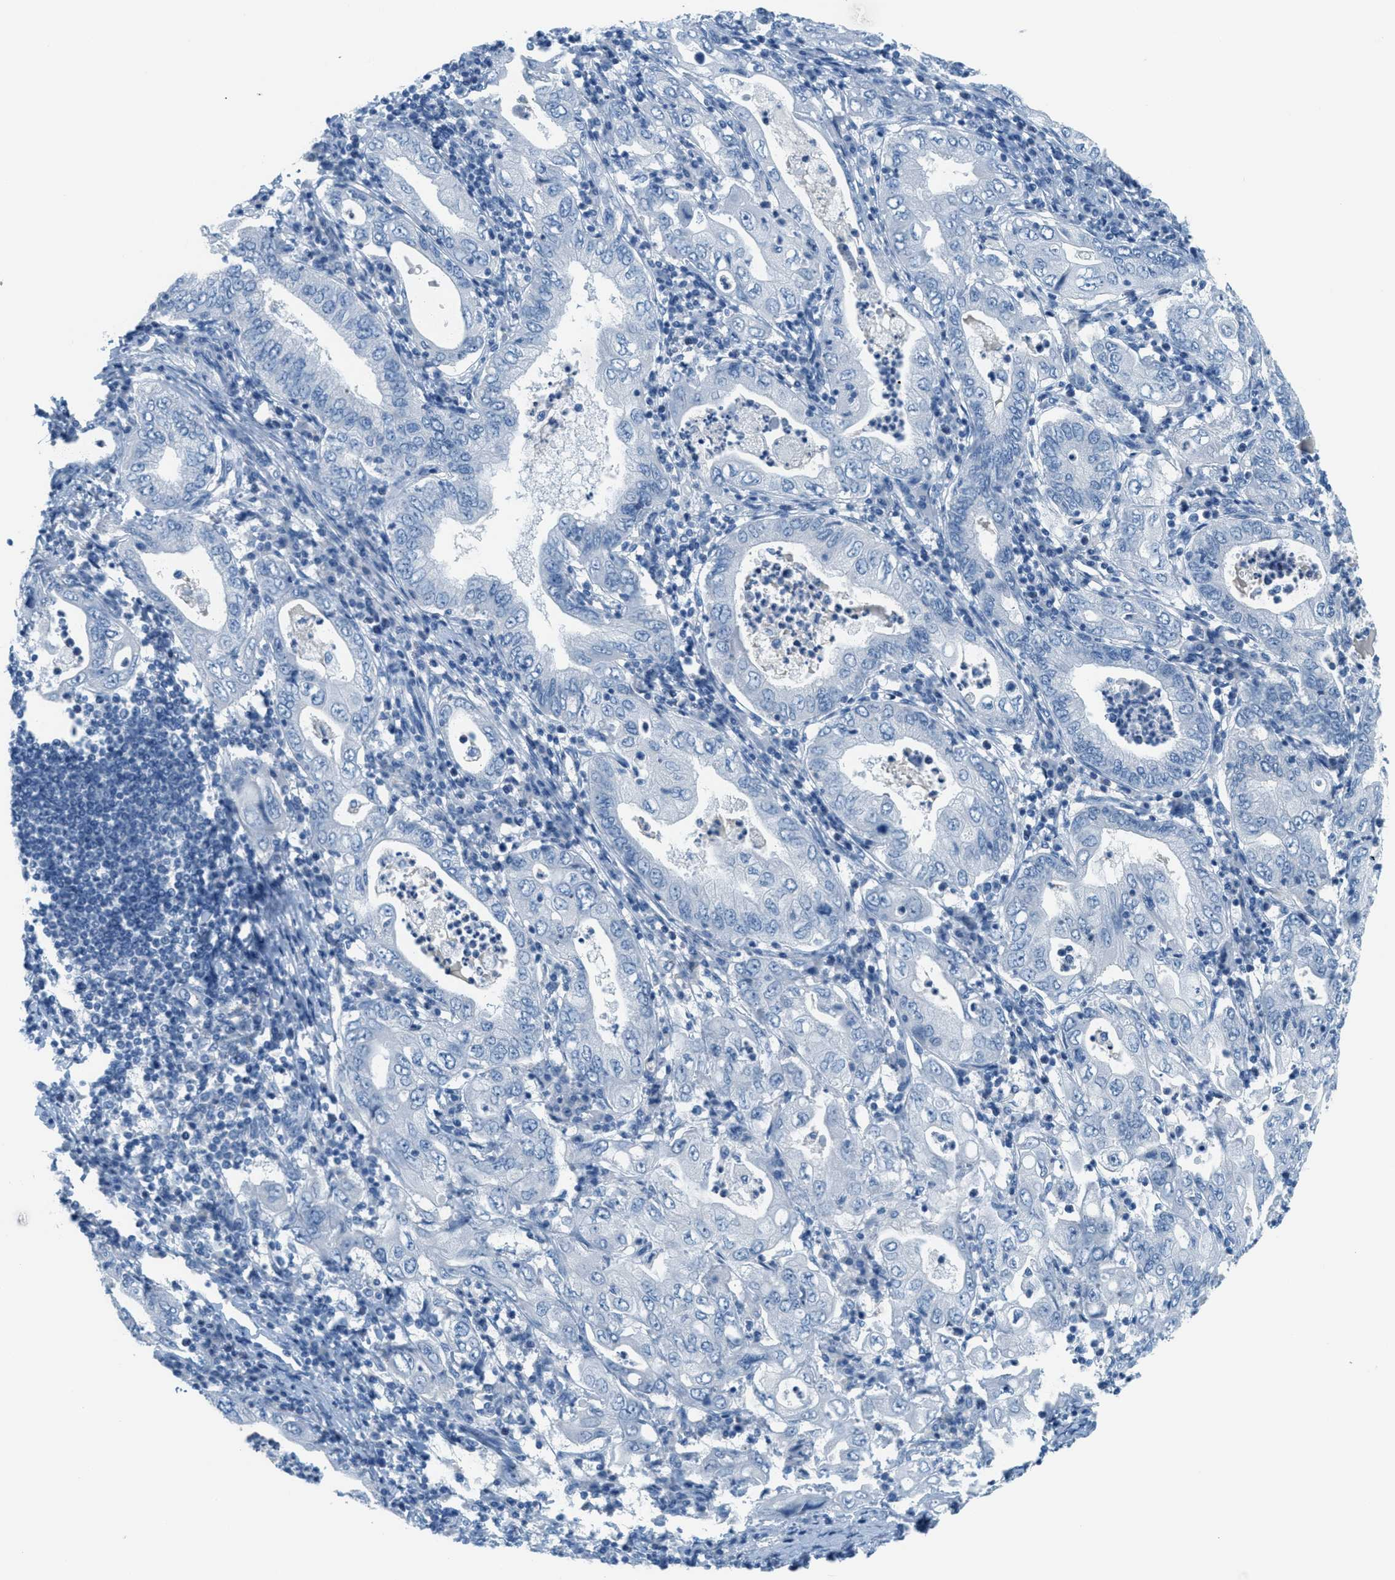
{"staining": {"intensity": "negative", "quantity": "none", "location": "none"}, "tissue": "stomach cancer", "cell_type": "Tumor cells", "image_type": "cancer", "snomed": [{"axis": "morphology", "description": "Normal tissue, NOS"}, {"axis": "morphology", "description": "Adenocarcinoma, NOS"}, {"axis": "topography", "description": "Esophagus"}, {"axis": "topography", "description": "Stomach, upper"}, {"axis": "topography", "description": "Peripheral nerve tissue"}], "caption": "This is a image of IHC staining of adenocarcinoma (stomach), which shows no positivity in tumor cells.", "gene": "PPBP", "patient": {"sex": "male", "age": 62}}